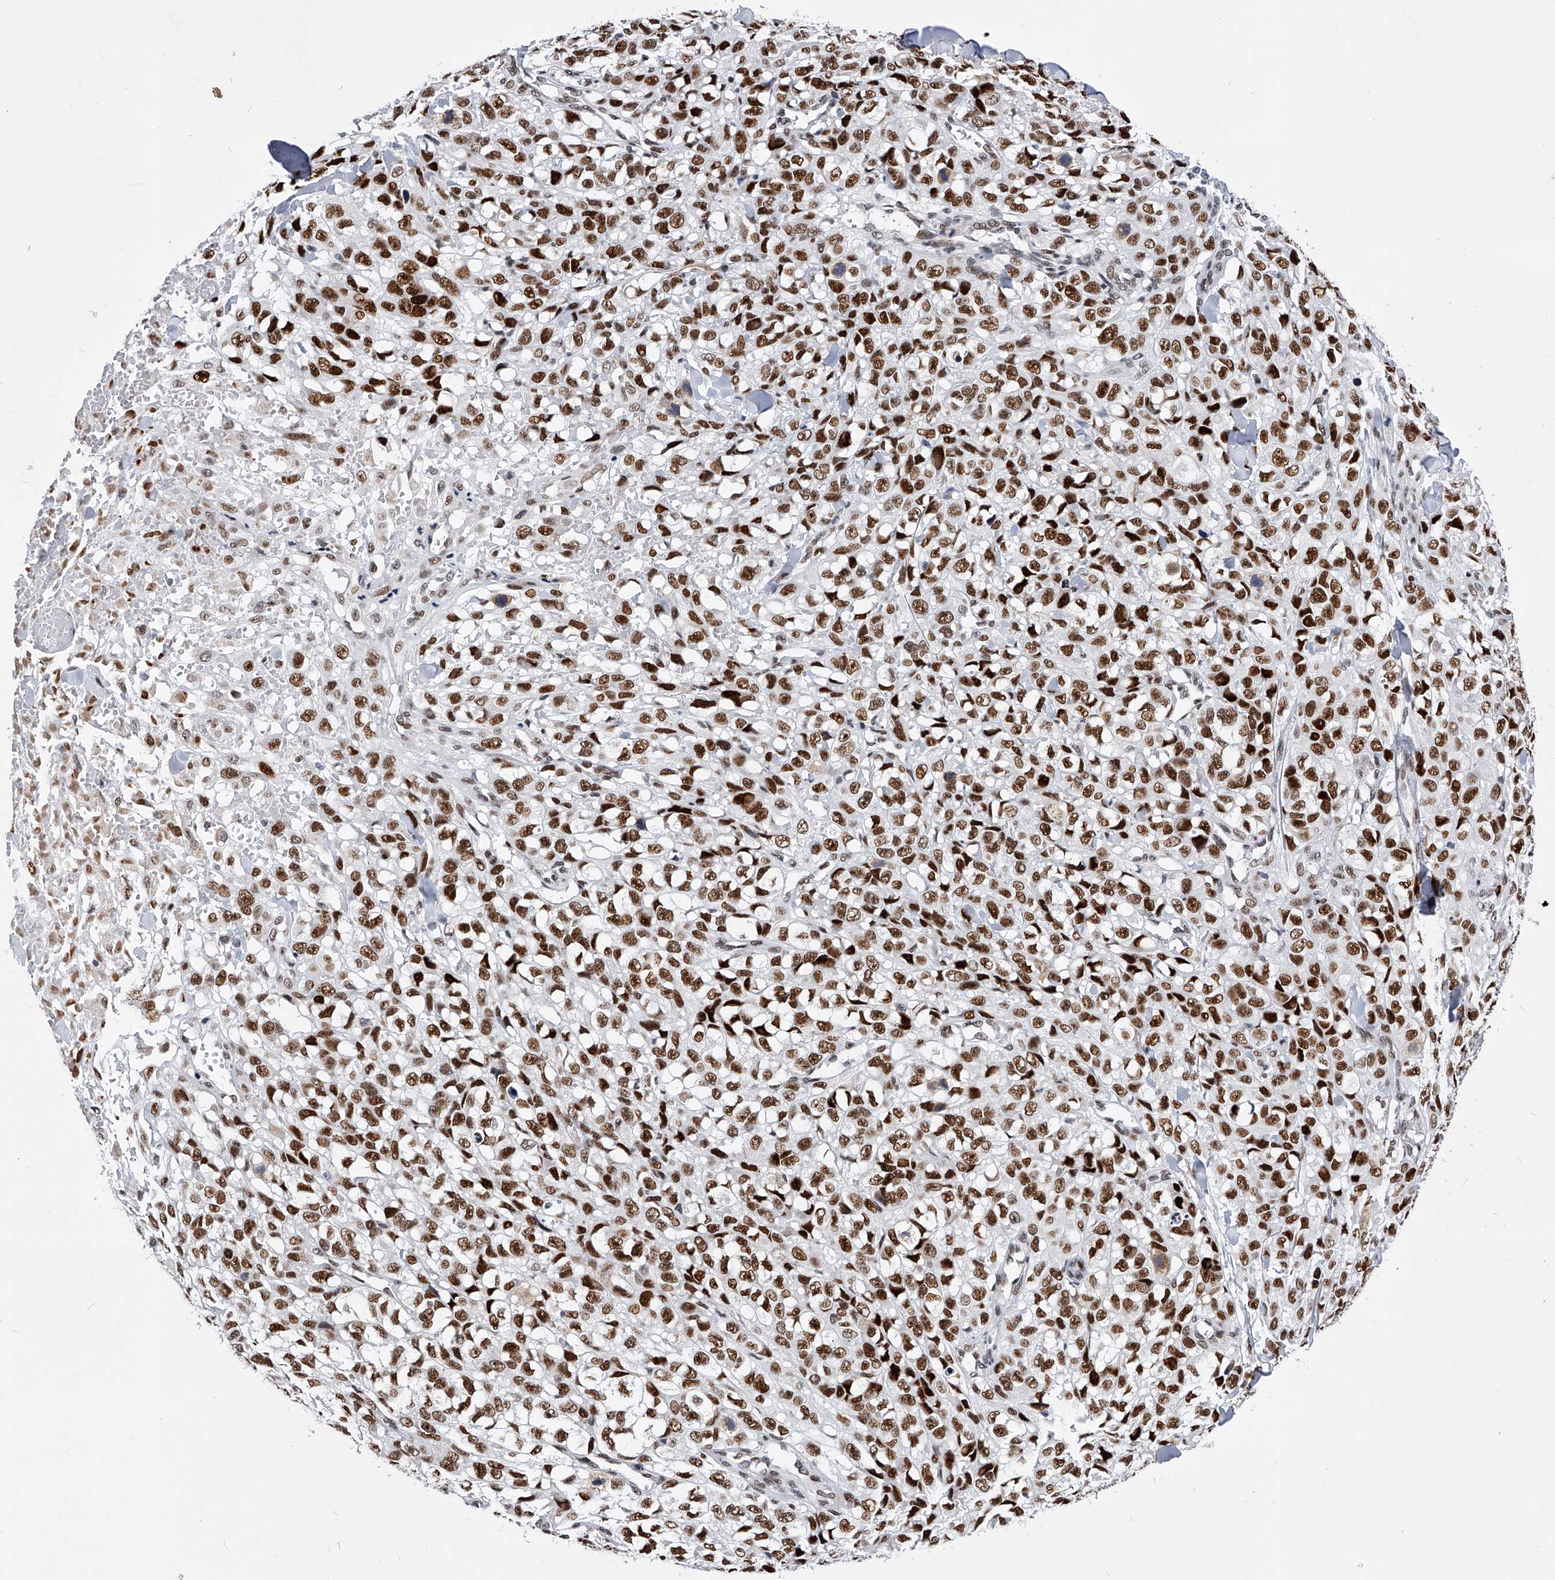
{"staining": {"intensity": "strong", "quantity": ">75%", "location": "nuclear"}, "tissue": "melanoma", "cell_type": "Tumor cells", "image_type": "cancer", "snomed": [{"axis": "morphology", "description": "Malignant melanoma, Metastatic site"}, {"axis": "topography", "description": "Skin"}], "caption": "IHC image of neoplastic tissue: malignant melanoma (metastatic site) stained using IHC shows high levels of strong protein expression localized specifically in the nuclear of tumor cells, appearing as a nuclear brown color.", "gene": "TESK2", "patient": {"sex": "female", "age": 72}}